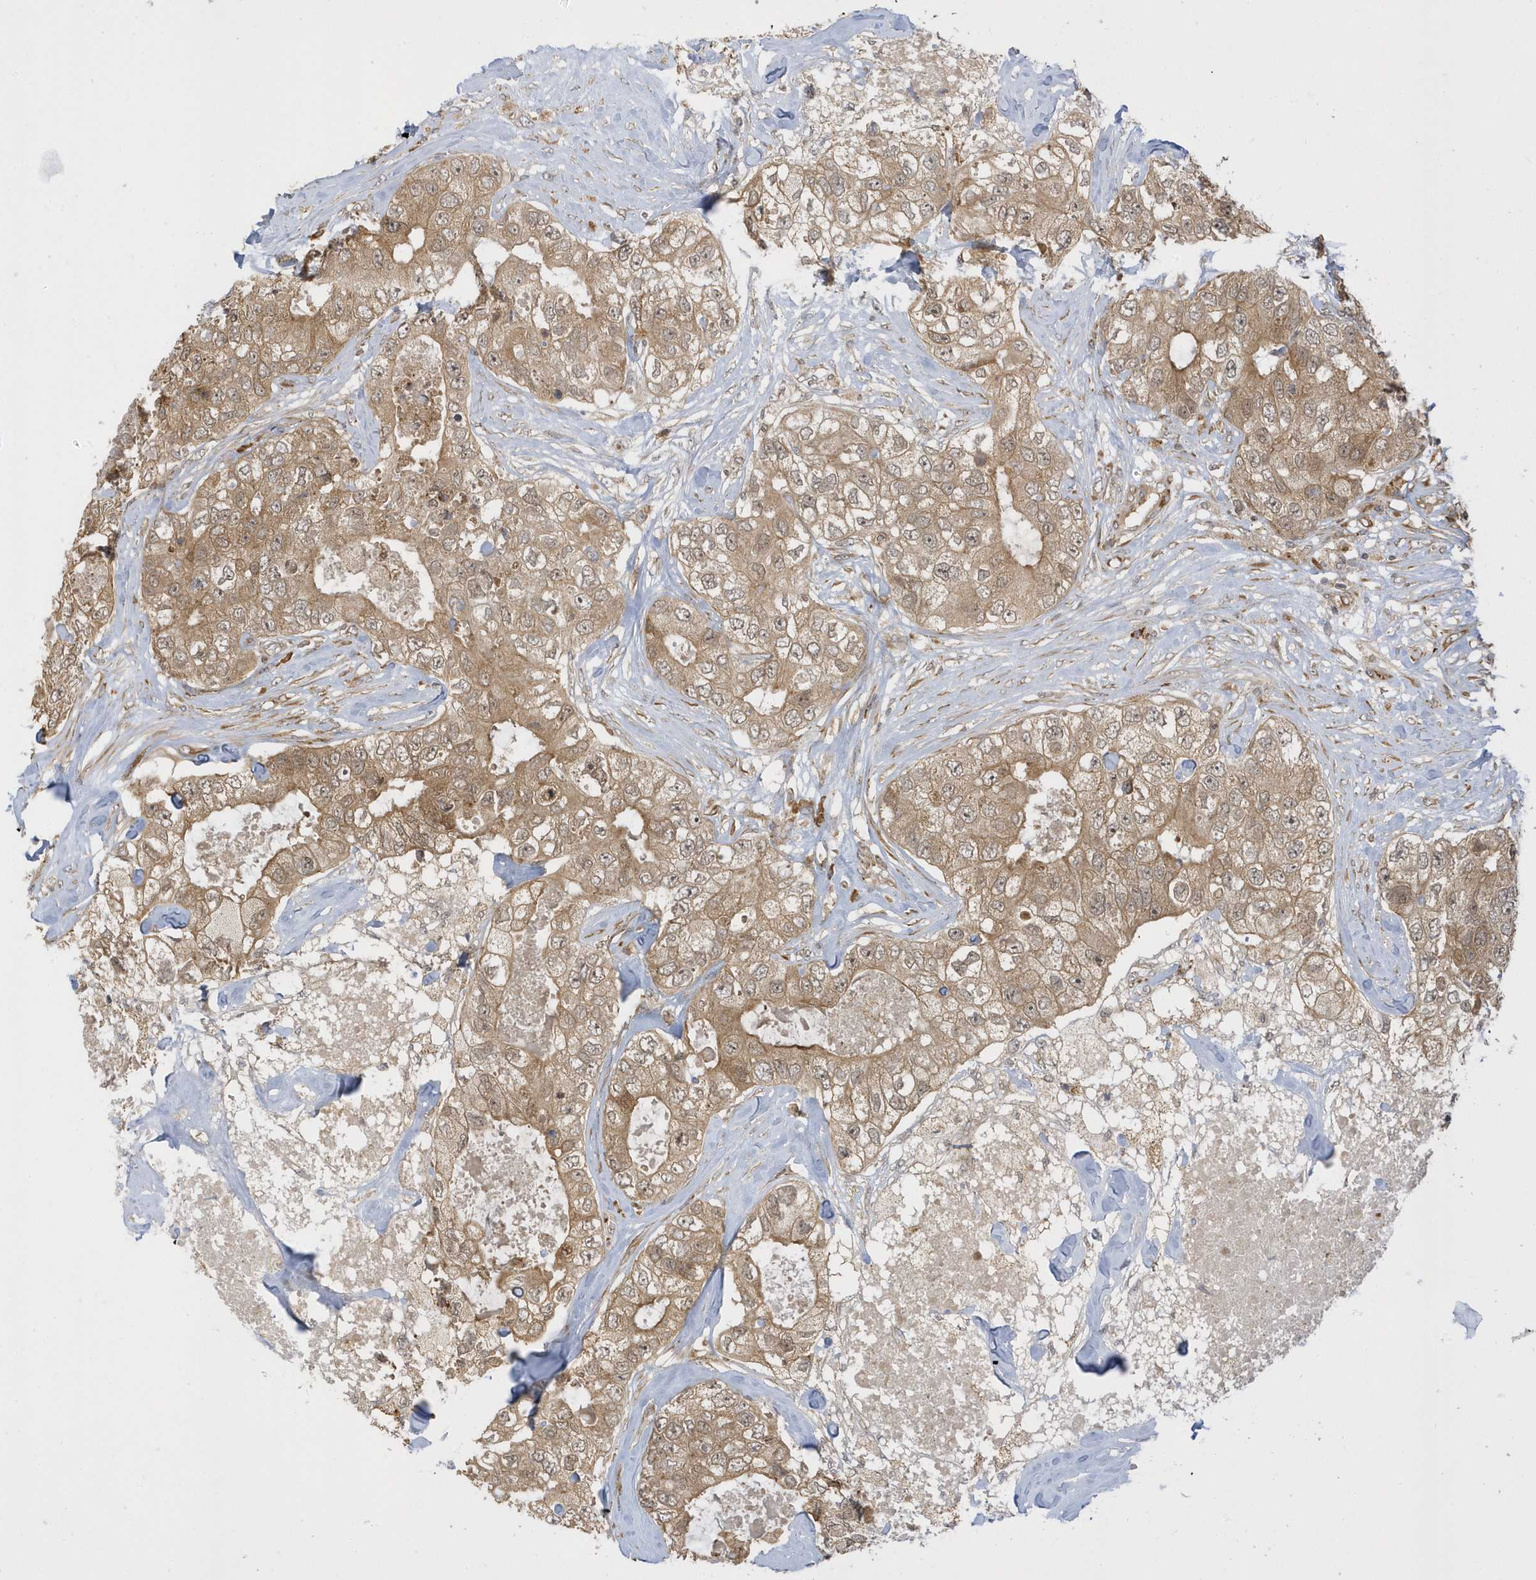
{"staining": {"intensity": "moderate", "quantity": ">75%", "location": "cytoplasmic/membranous"}, "tissue": "breast cancer", "cell_type": "Tumor cells", "image_type": "cancer", "snomed": [{"axis": "morphology", "description": "Duct carcinoma"}, {"axis": "topography", "description": "Breast"}], "caption": "IHC (DAB (3,3'-diaminobenzidine)) staining of human breast cancer (intraductal carcinoma) demonstrates moderate cytoplasmic/membranous protein staining in about >75% of tumor cells.", "gene": "METTL21A", "patient": {"sex": "female", "age": 62}}